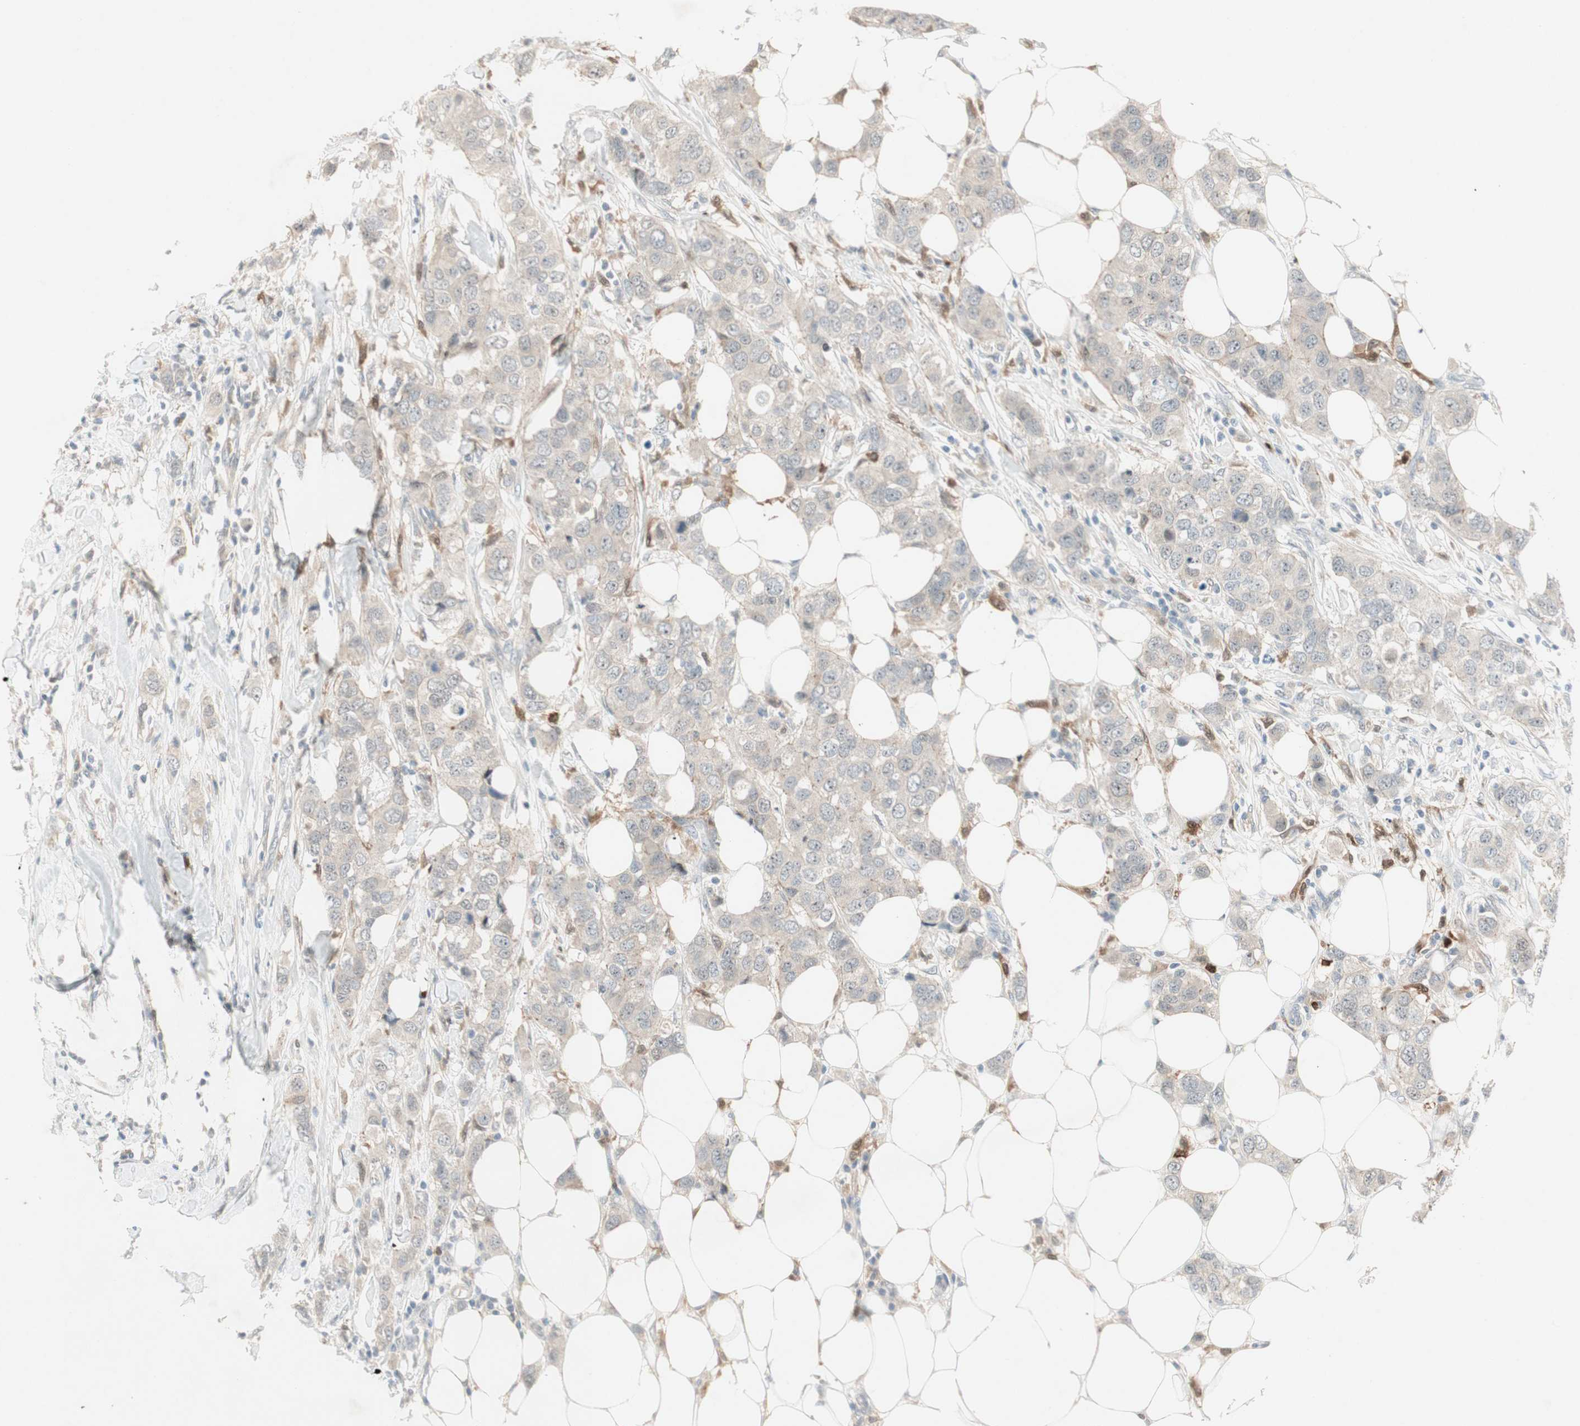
{"staining": {"intensity": "negative", "quantity": "none", "location": "none"}, "tissue": "breast cancer", "cell_type": "Tumor cells", "image_type": "cancer", "snomed": [{"axis": "morphology", "description": "Duct carcinoma"}, {"axis": "topography", "description": "Breast"}], "caption": "A histopathology image of human breast cancer (intraductal carcinoma) is negative for staining in tumor cells.", "gene": "RTL6", "patient": {"sex": "female", "age": 50}}